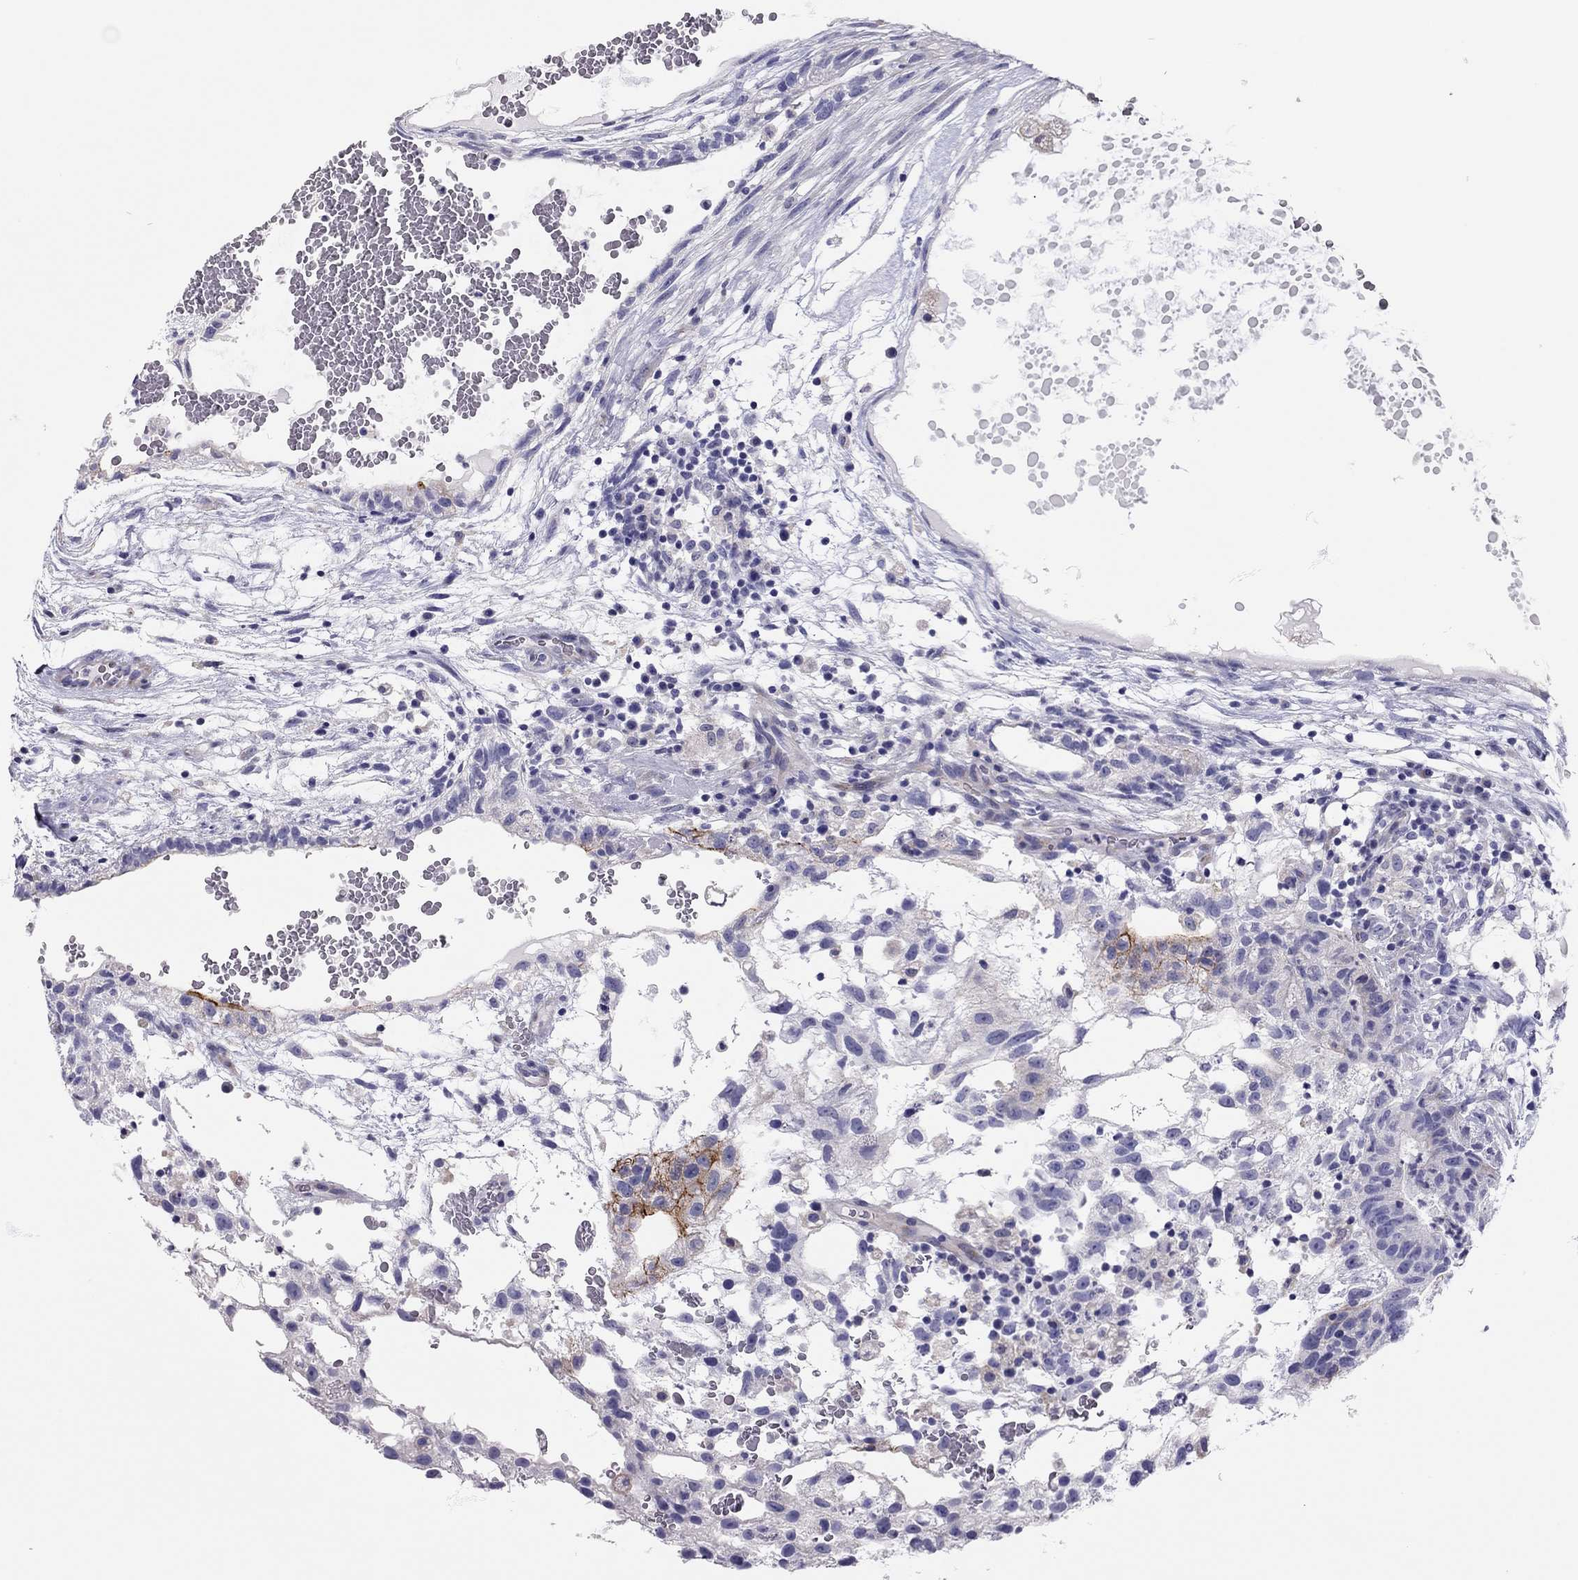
{"staining": {"intensity": "negative", "quantity": "none", "location": "none"}, "tissue": "testis cancer", "cell_type": "Tumor cells", "image_type": "cancer", "snomed": [{"axis": "morphology", "description": "Normal tissue, NOS"}, {"axis": "morphology", "description": "Carcinoma, Embryonal, NOS"}, {"axis": "topography", "description": "Testis"}], "caption": "This histopathology image is of testis embryonal carcinoma stained with immunohistochemistry to label a protein in brown with the nuclei are counter-stained blue. There is no positivity in tumor cells.", "gene": "SCARB1", "patient": {"sex": "male", "age": 32}}